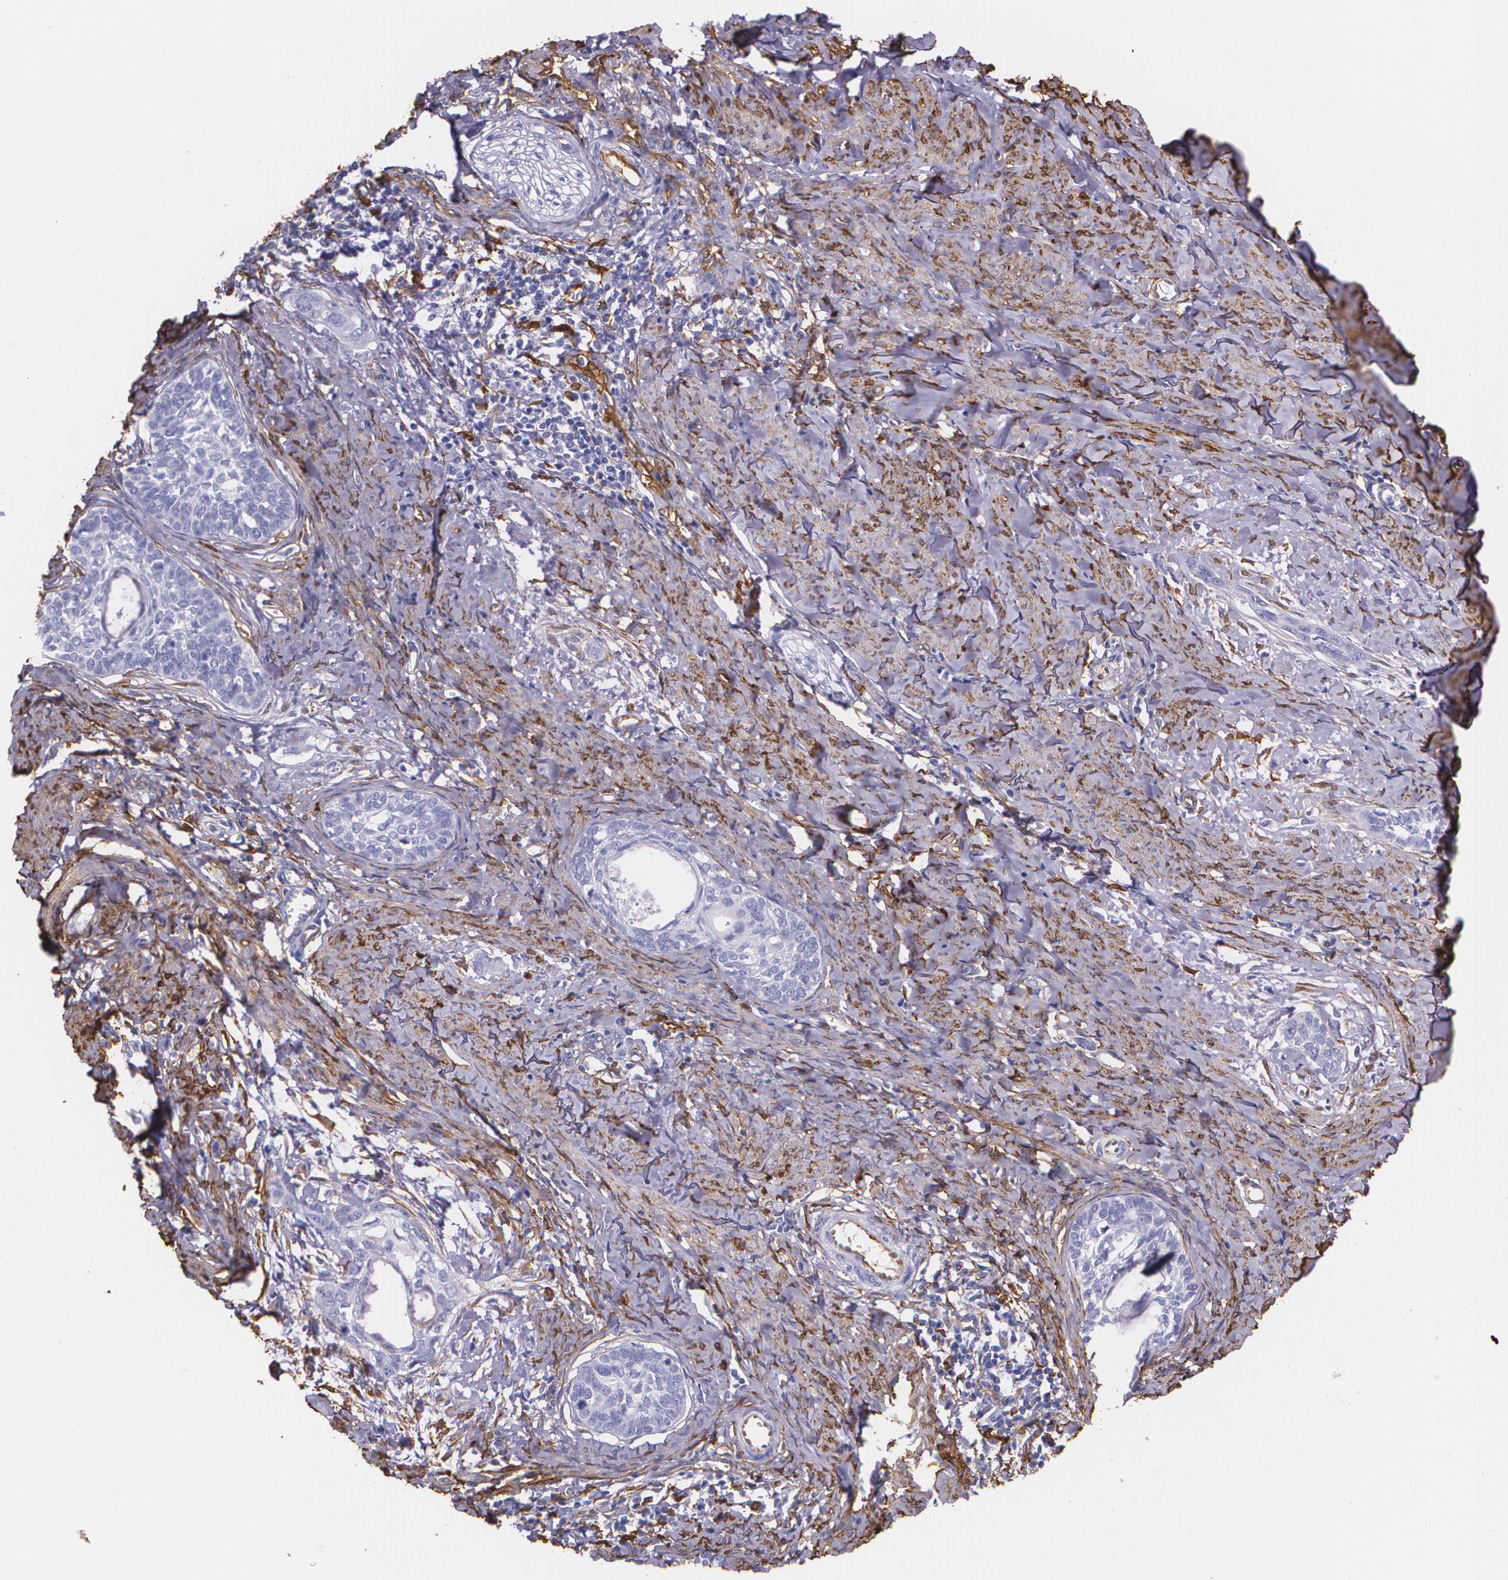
{"staining": {"intensity": "negative", "quantity": "none", "location": "none"}, "tissue": "cervical cancer", "cell_type": "Tumor cells", "image_type": "cancer", "snomed": [{"axis": "morphology", "description": "Squamous cell carcinoma, NOS"}, {"axis": "topography", "description": "Cervix"}], "caption": "Micrograph shows no protein staining in tumor cells of cervical cancer tissue. Nuclei are stained in blue.", "gene": "MMP2", "patient": {"sex": "female", "age": 33}}